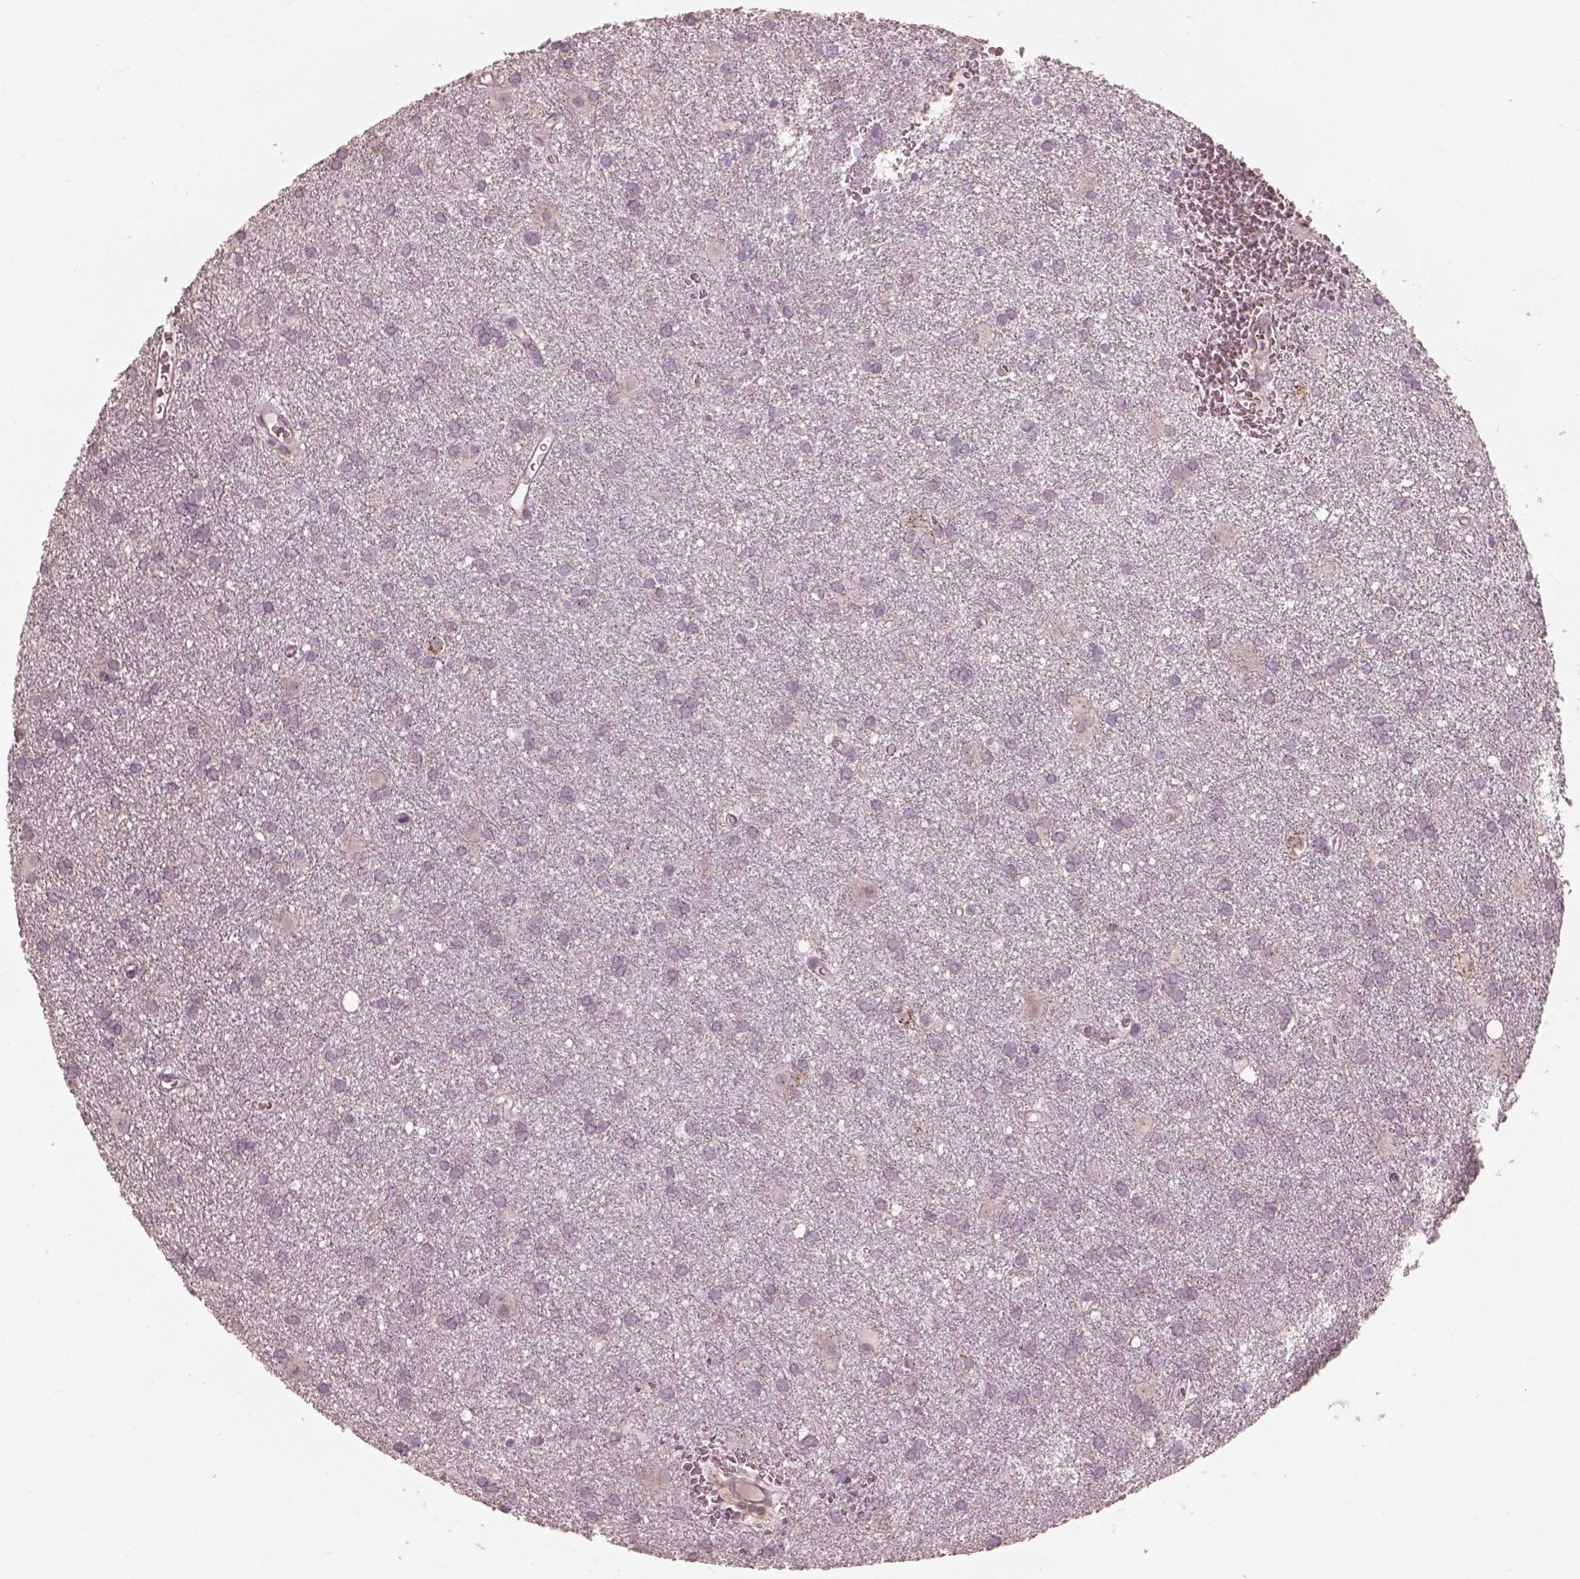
{"staining": {"intensity": "negative", "quantity": "none", "location": "none"}, "tissue": "glioma", "cell_type": "Tumor cells", "image_type": "cancer", "snomed": [{"axis": "morphology", "description": "Glioma, malignant, Low grade"}, {"axis": "topography", "description": "Brain"}], "caption": "A micrograph of malignant glioma (low-grade) stained for a protein exhibits no brown staining in tumor cells. The staining is performed using DAB (3,3'-diaminobenzidine) brown chromogen with nuclei counter-stained in using hematoxylin.", "gene": "PRKACG", "patient": {"sex": "male", "age": 58}}